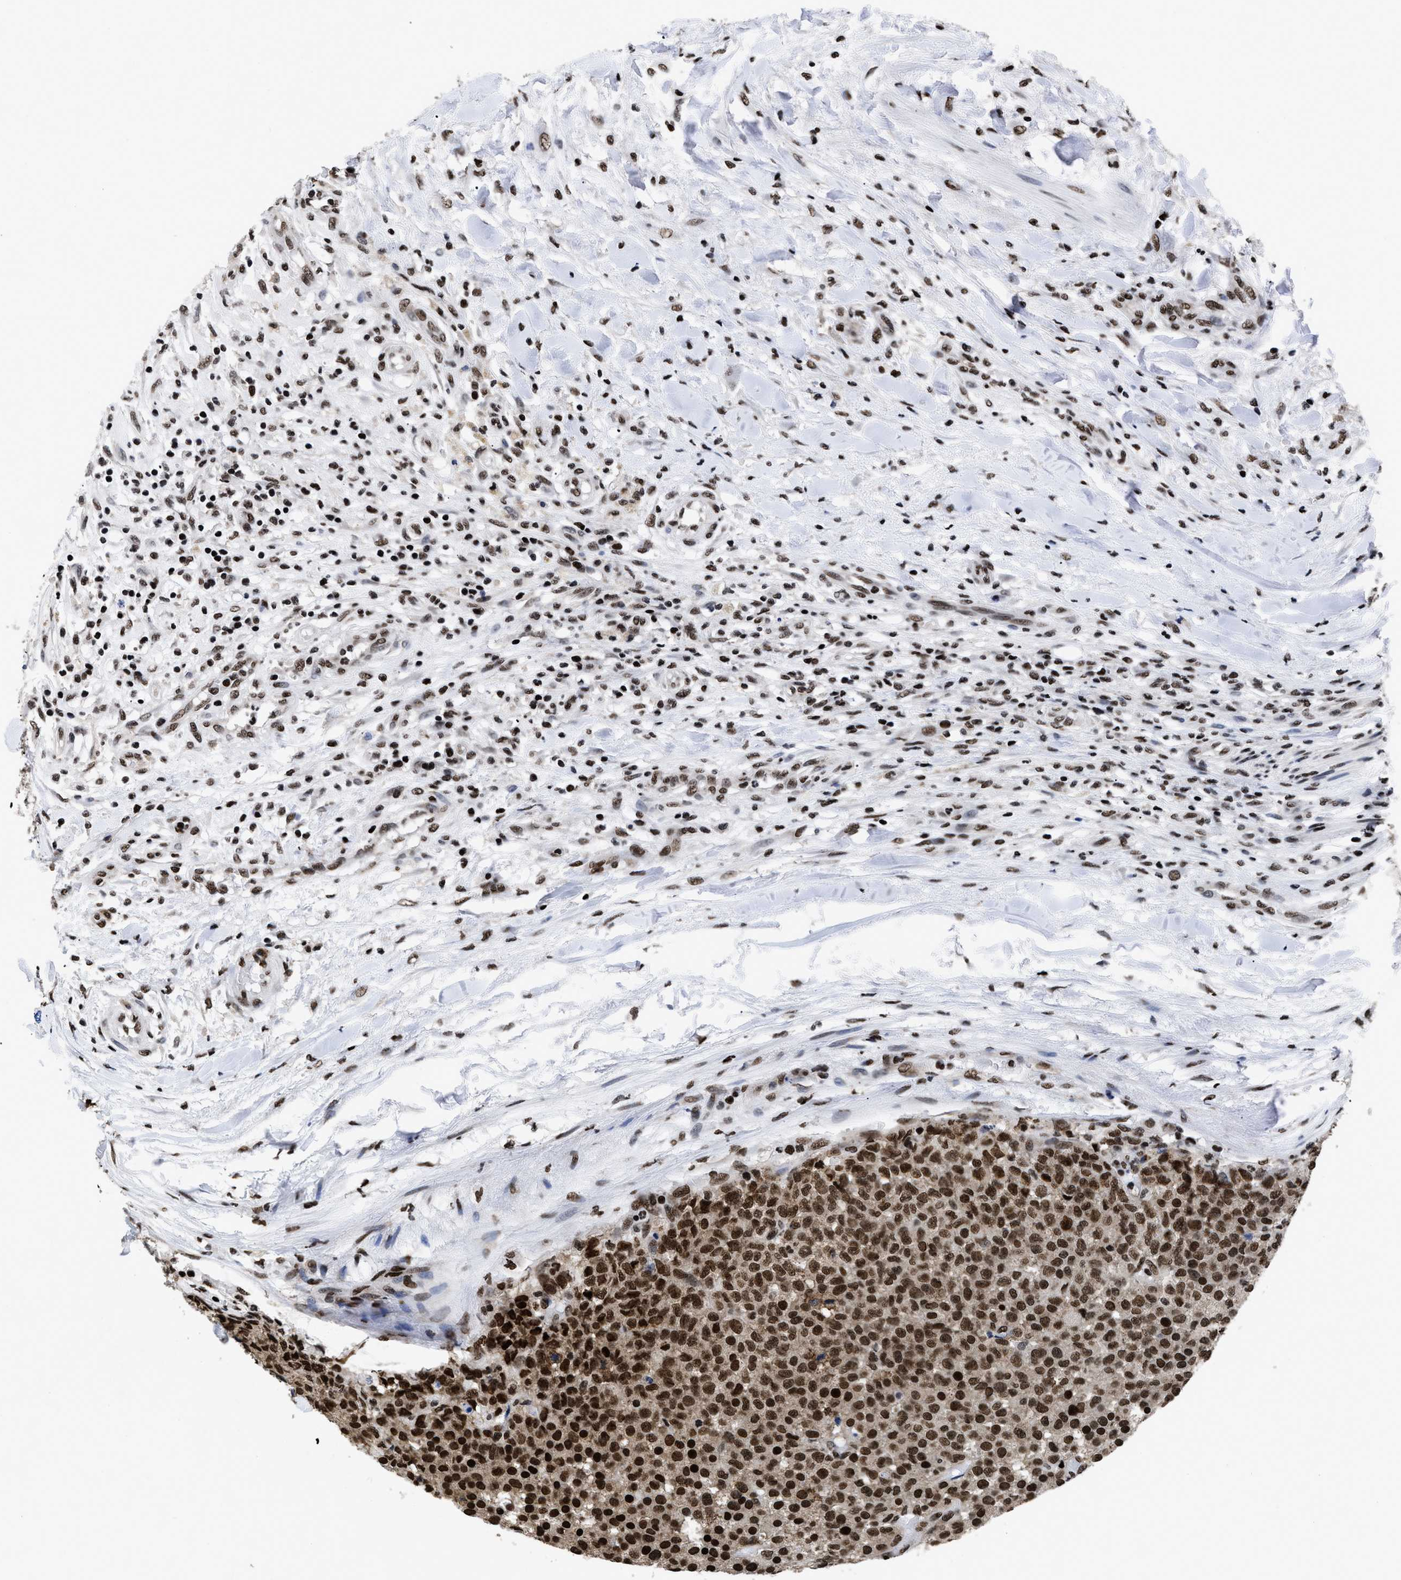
{"staining": {"intensity": "strong", "quantity": ">75%", "location": "cytoplasmic/membranous,nuclear"}, "tissue": "testis cancer", "cell_type": "Tumor cells", "image_type": "cancer", "snomed": [{"axis": "morphology", "description": "Seminoma, NOS"}, {"axis": "topography", "description": "Testis"}], "caption": "Testis cancer stained with DAB IHC shows high levels of strong cytoplasmic/membranous and nuclear staining in approximately >75% of tumor cells. The staining was performed using DAB (3,3'-diaminobenzidine), with brown indicating positive protein expression. Nuclei are stained blue with hematoxylin.", "gene": "CALHM3", "patient": {"sex": "male", "age": 59}}